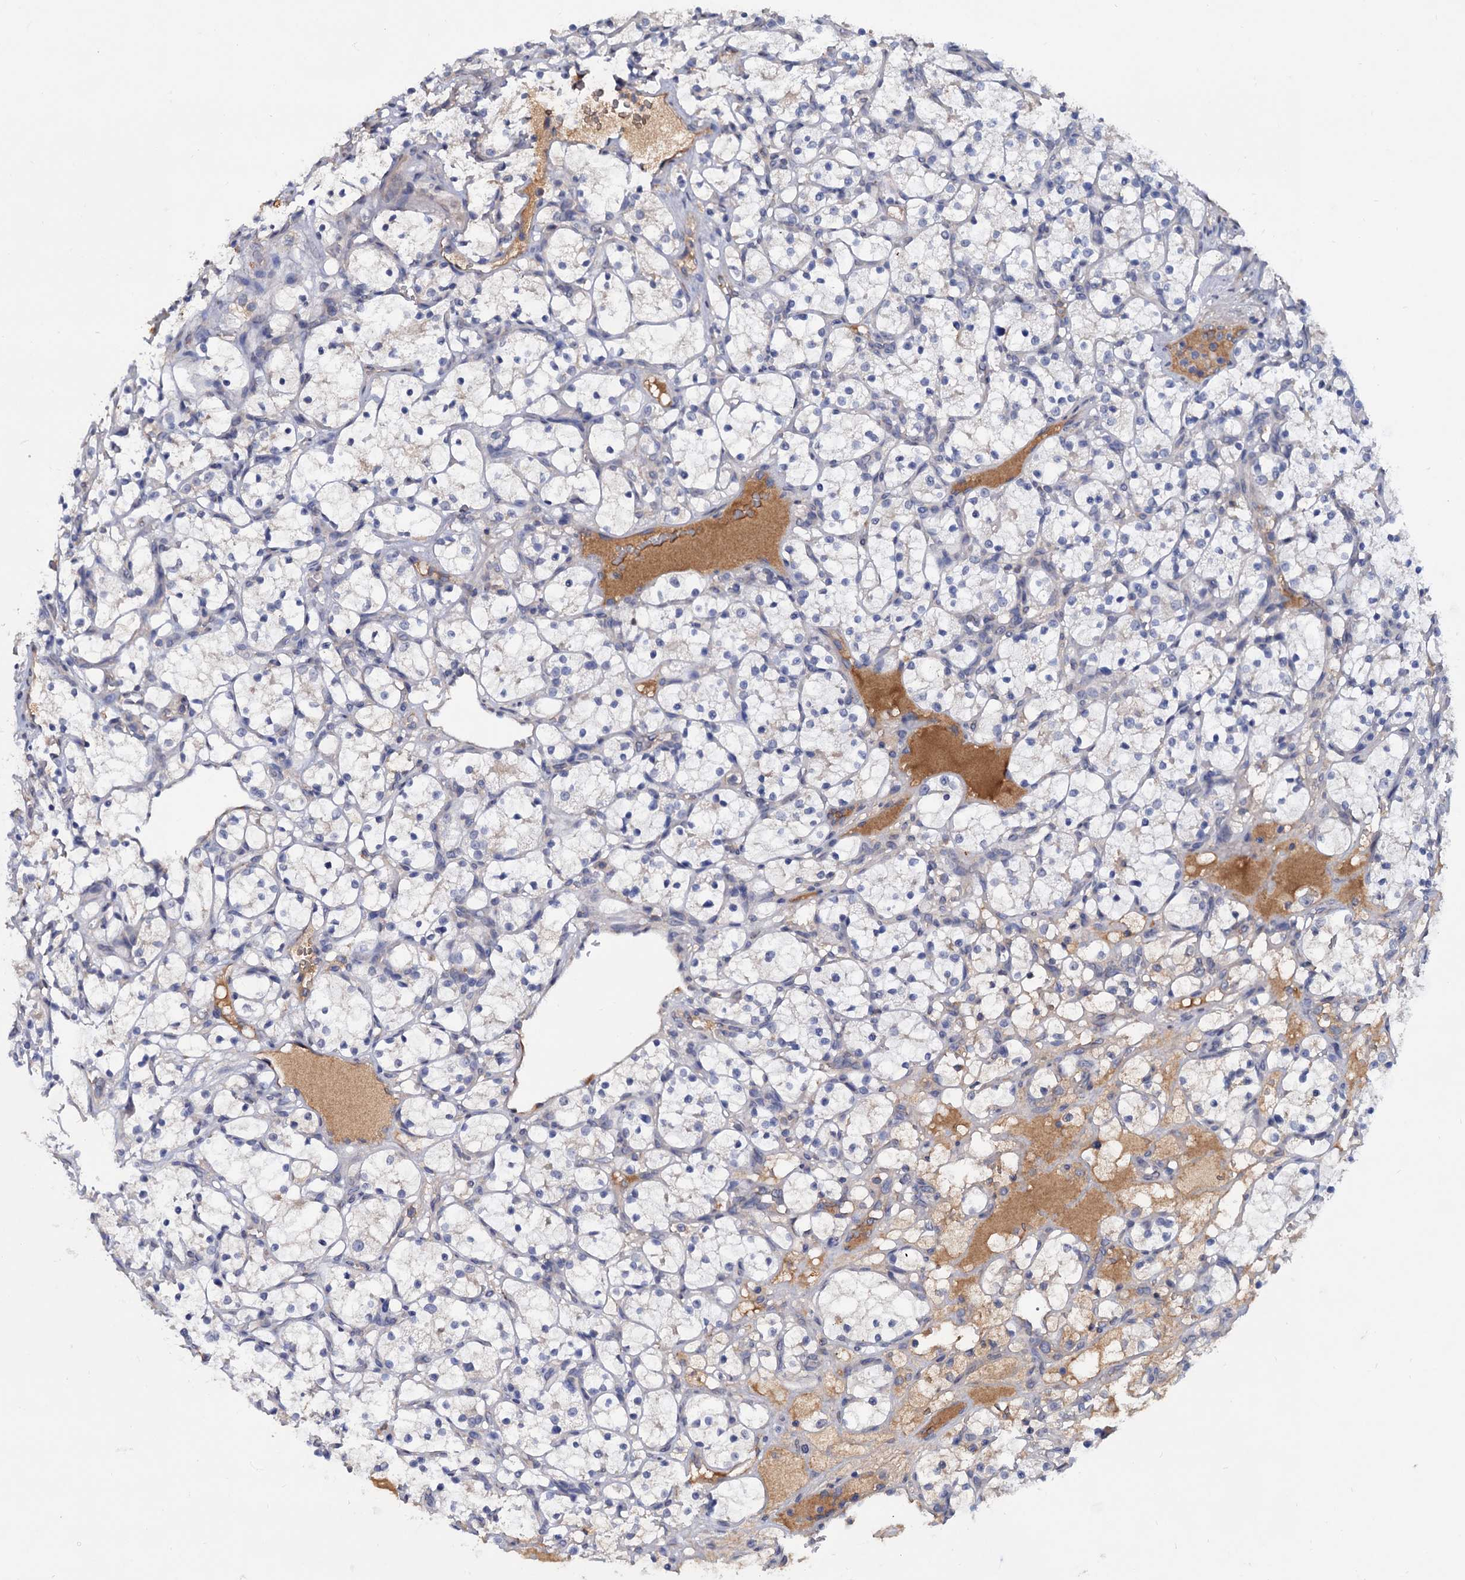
{"staining": {"intensity": "negative", "quantity": "none", "location": "none"}, "tissue": "renal cancer", "cell_type": "Tumor cells", "image_type": "cancer", "snomed": [{"axis": "morphology", "description": "Adenocarcinoma, NOS"}, {"axis": "topography", "description": "Kidney"}], "caption": "Tumor cells show no significant positivity in adenocarcinoma (renal).", "gene": "NPAS4", "patient": {"sex": "female", "age": 69}}